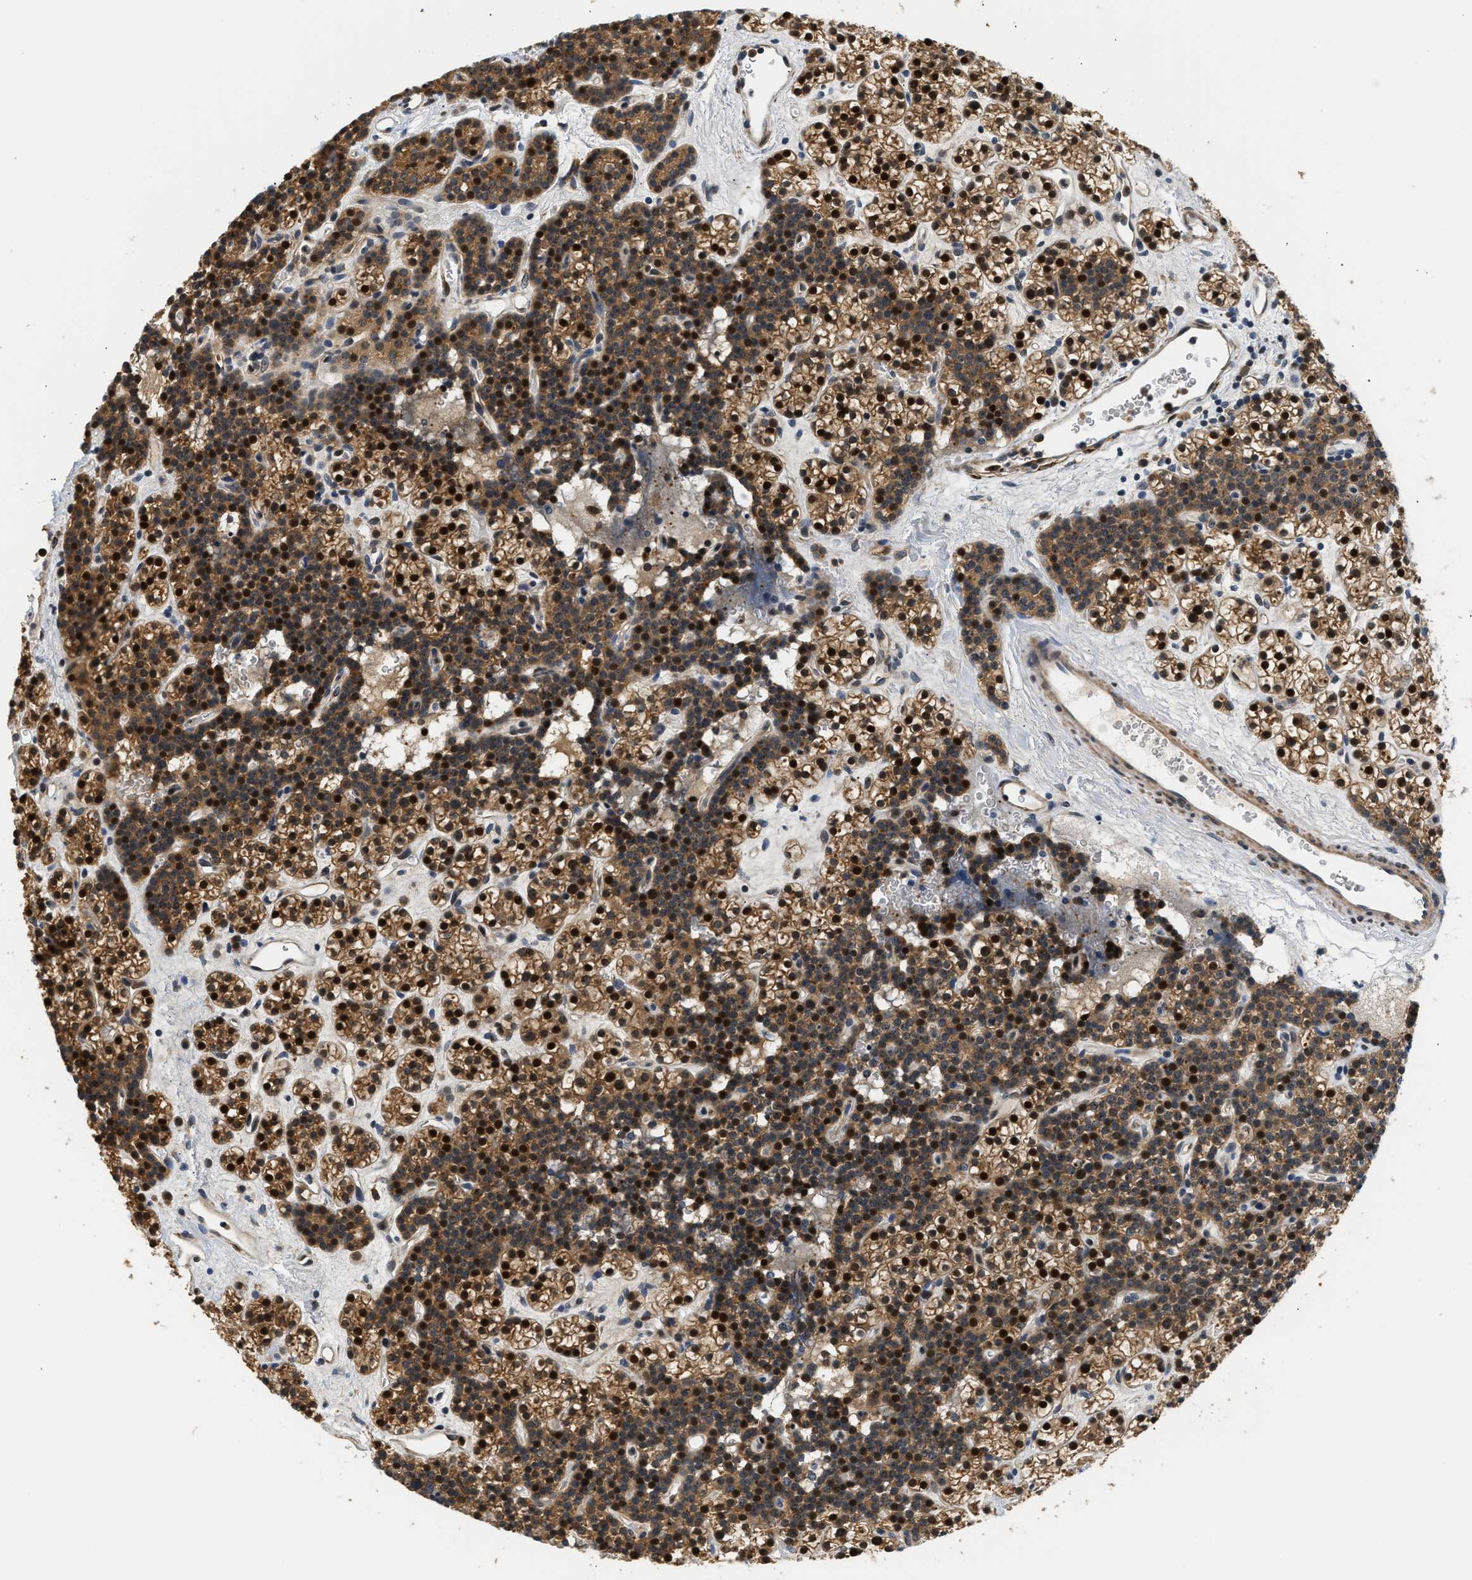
{"staining": {"intensity": "strong", "quantity": ">75%", "location": "cytoplasmic/membranous,nuclear"}, "tissue": "parathyroid gland", "cell_type": "Glandular cells", "image_type": "normal", "snomed": [{"axis": "morphology", "description": "Normal tissue, NOS"}, {"axis": "morphology", "description": "Adenoma, NOS"}, {"axis": "topography", "description": "Parathyroid gland"}], "caption": "Immunohistochemistry photomicrograph of benign human parathyroid gland stained for a protein (brown), which demonstrates high levels of strong cytoplasmic/membranous,nuclear staining in about >75% of glandular cells.", "gene": "LARP6", "patient": {"sex": "female", "age": 54}}